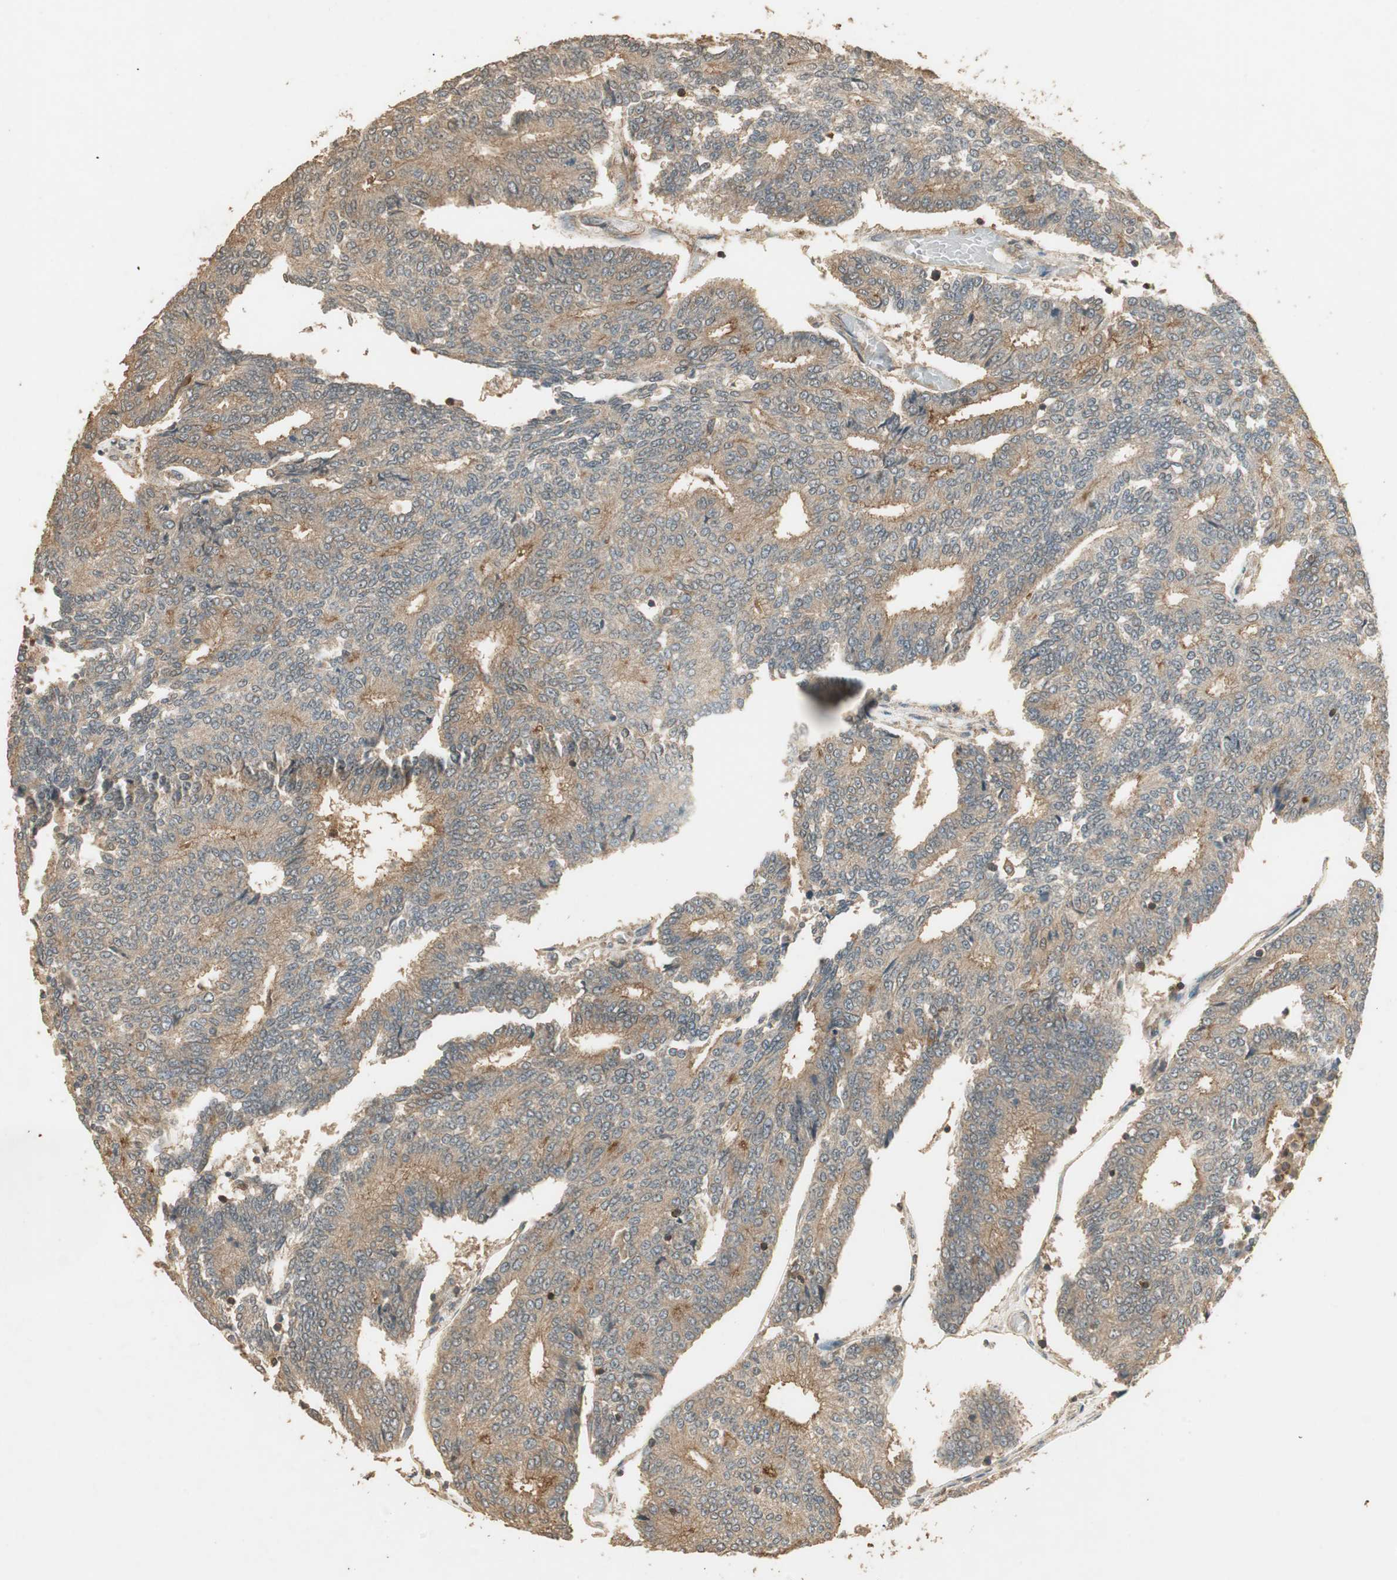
{"staining": {"intensity": "moderate", "quantity": "25%-75%", "location": "cytoplasmic/membranous"}, "tissue": "prostate cancer", "cell_type": "Tumor cells", "image_type": "cancer", "snomed": [{"axis": "morphology", "description": "Adenocarcinoma, High grade"}, {"axis": "topography", "description": "Prostate"}], "caption": "Protein expression analysis of human high-grade adenocarcinoma (prostate) reveals moderate cytoplasmic/membranous expression in about 25%-75% of tumor cells.", "gene": "USP2", "patient": {"sex": "male", "age": 55}}